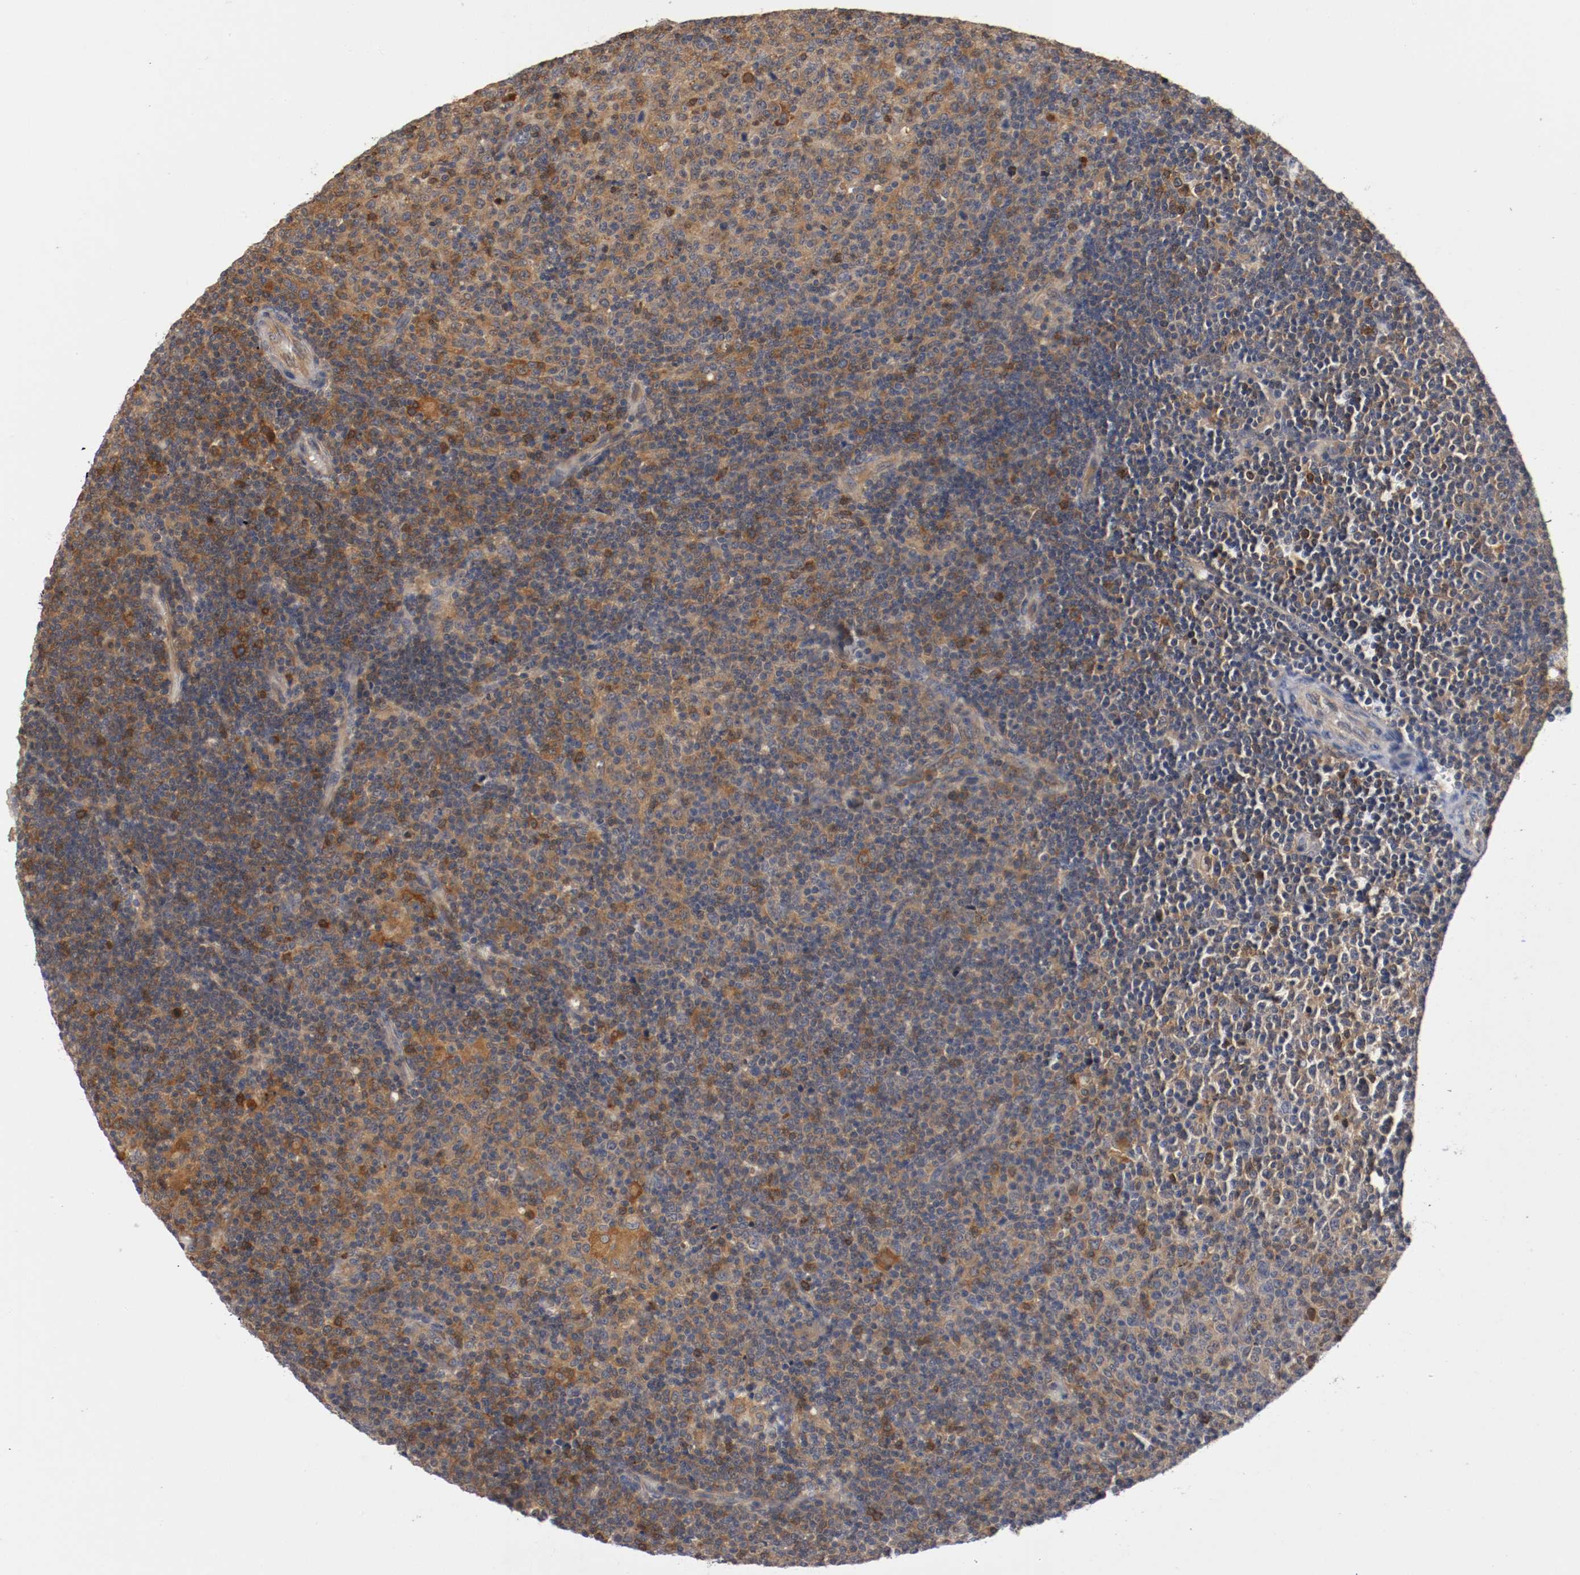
{"staining": {"intensity": "moderate", "quantity": "25%-75%", "location": "cytoplasmic/membranous"}, "tissue": "lymphoma", "cell_type": "Tumor cells", "image_type": "cancer", "snomed": [{"axis": "morphology", "description": "Malignant lymphoma, non-Hodgkin's type, Low grade"}, {"axis": "topography", "description": "Lymph node"}], "caption": "A micrograph of low-grade malignant lymphoma, non-Hodgkin's type stained for a protein shows moderate cytoplasmic/membranous brown staining in tumor cells.", "gene": "RBM23", "patient": {"sex": "male", "age": 70}}